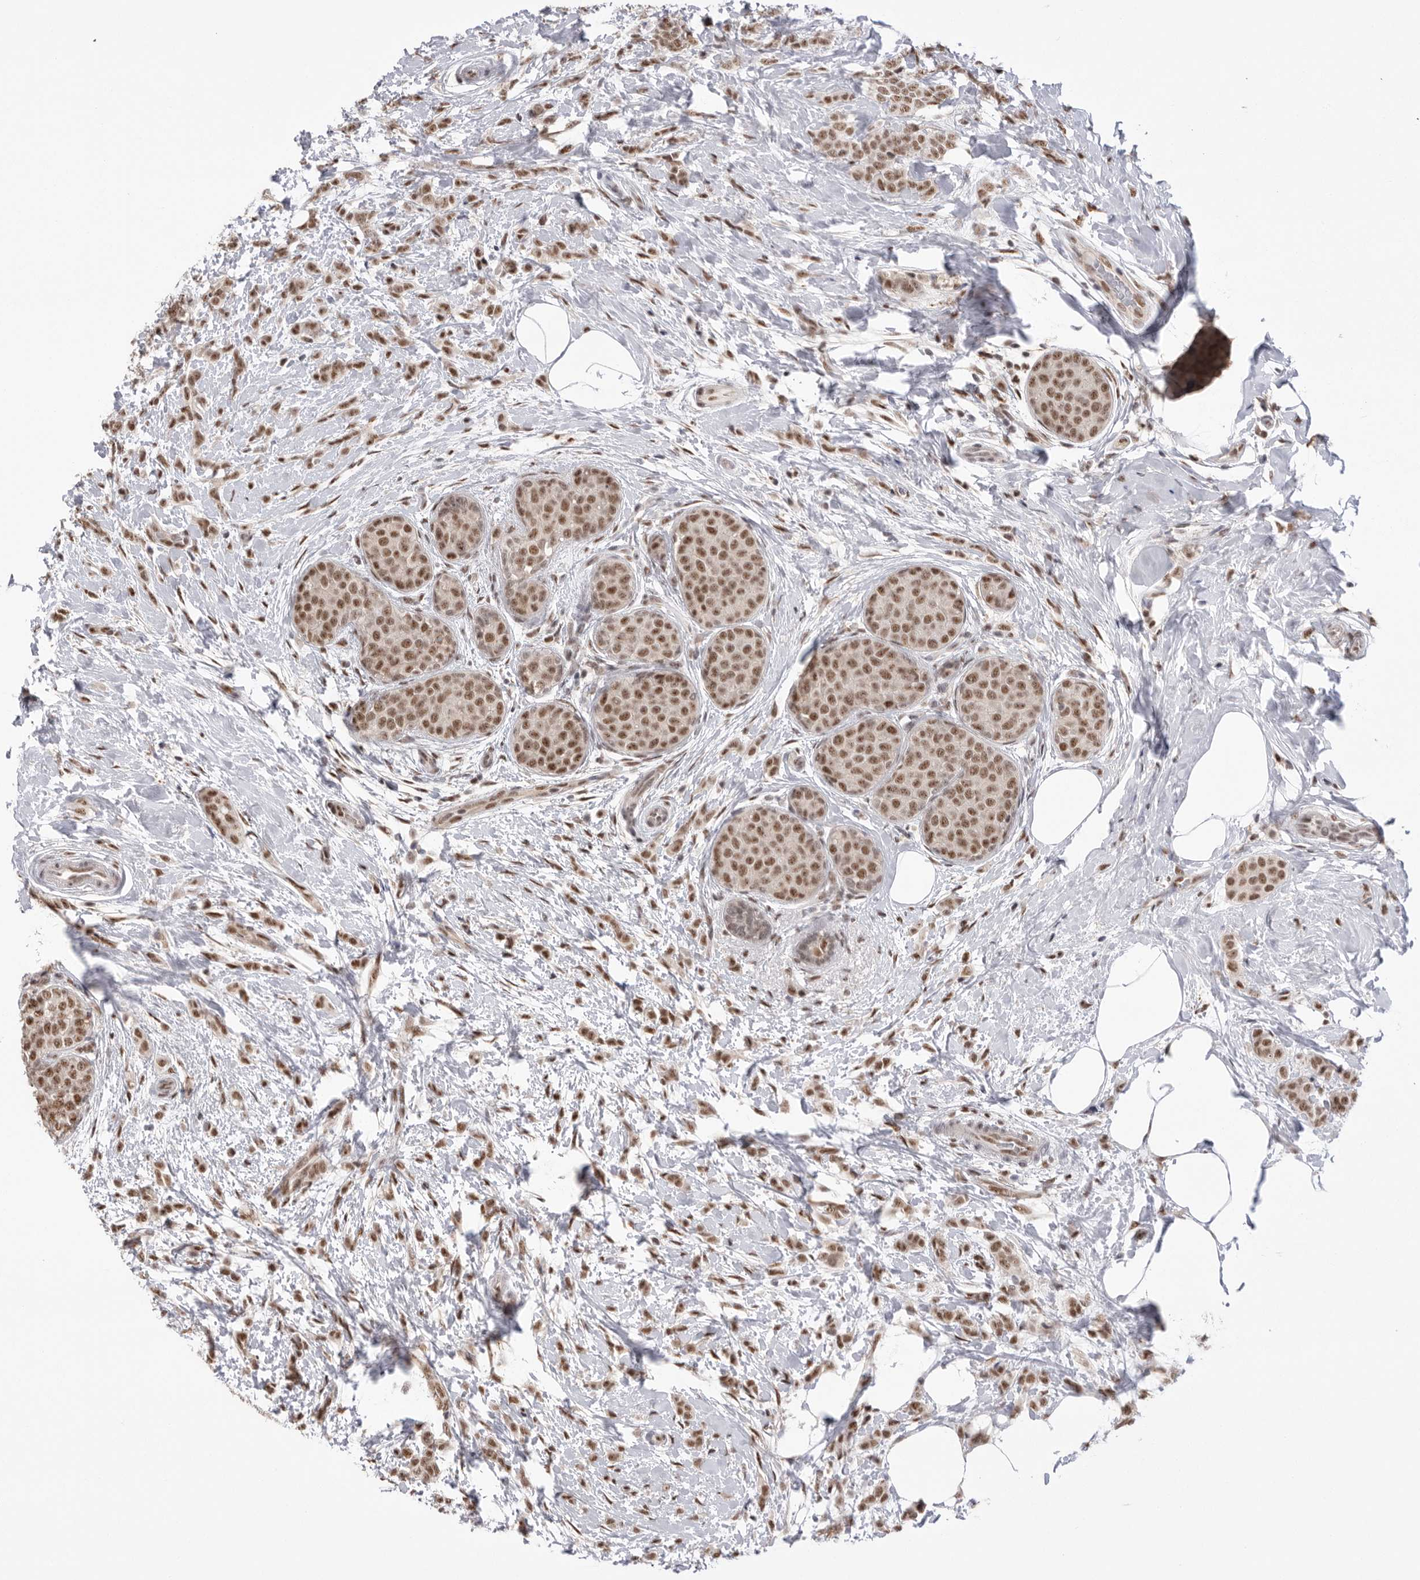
{"staining": {"intensity": "moderate", "quantity": ">75%", "location": "nuclear"}, "tissue": "breast cancer", "cell_type": "Tumor cells", "image_type": "cancer", "snomed": [{"axis": "morphology", "description": "Lobular carcinoma, in situ"}, {"axis": "morphology", "description": "Lobular carcinoma"}, {"axis": "topography", "description": "Breast"}], "caption": "DAB immunohistochemical staining of human breast lobular carcinoma in situ displays moderate nuclear protein expression in approximately >75% of tumor cells. (brown staining indicates protein expression, while blue staining denotes nuclei).", "gene": "BCLAF3", "patient": {"sex": "female", "age": 41}}